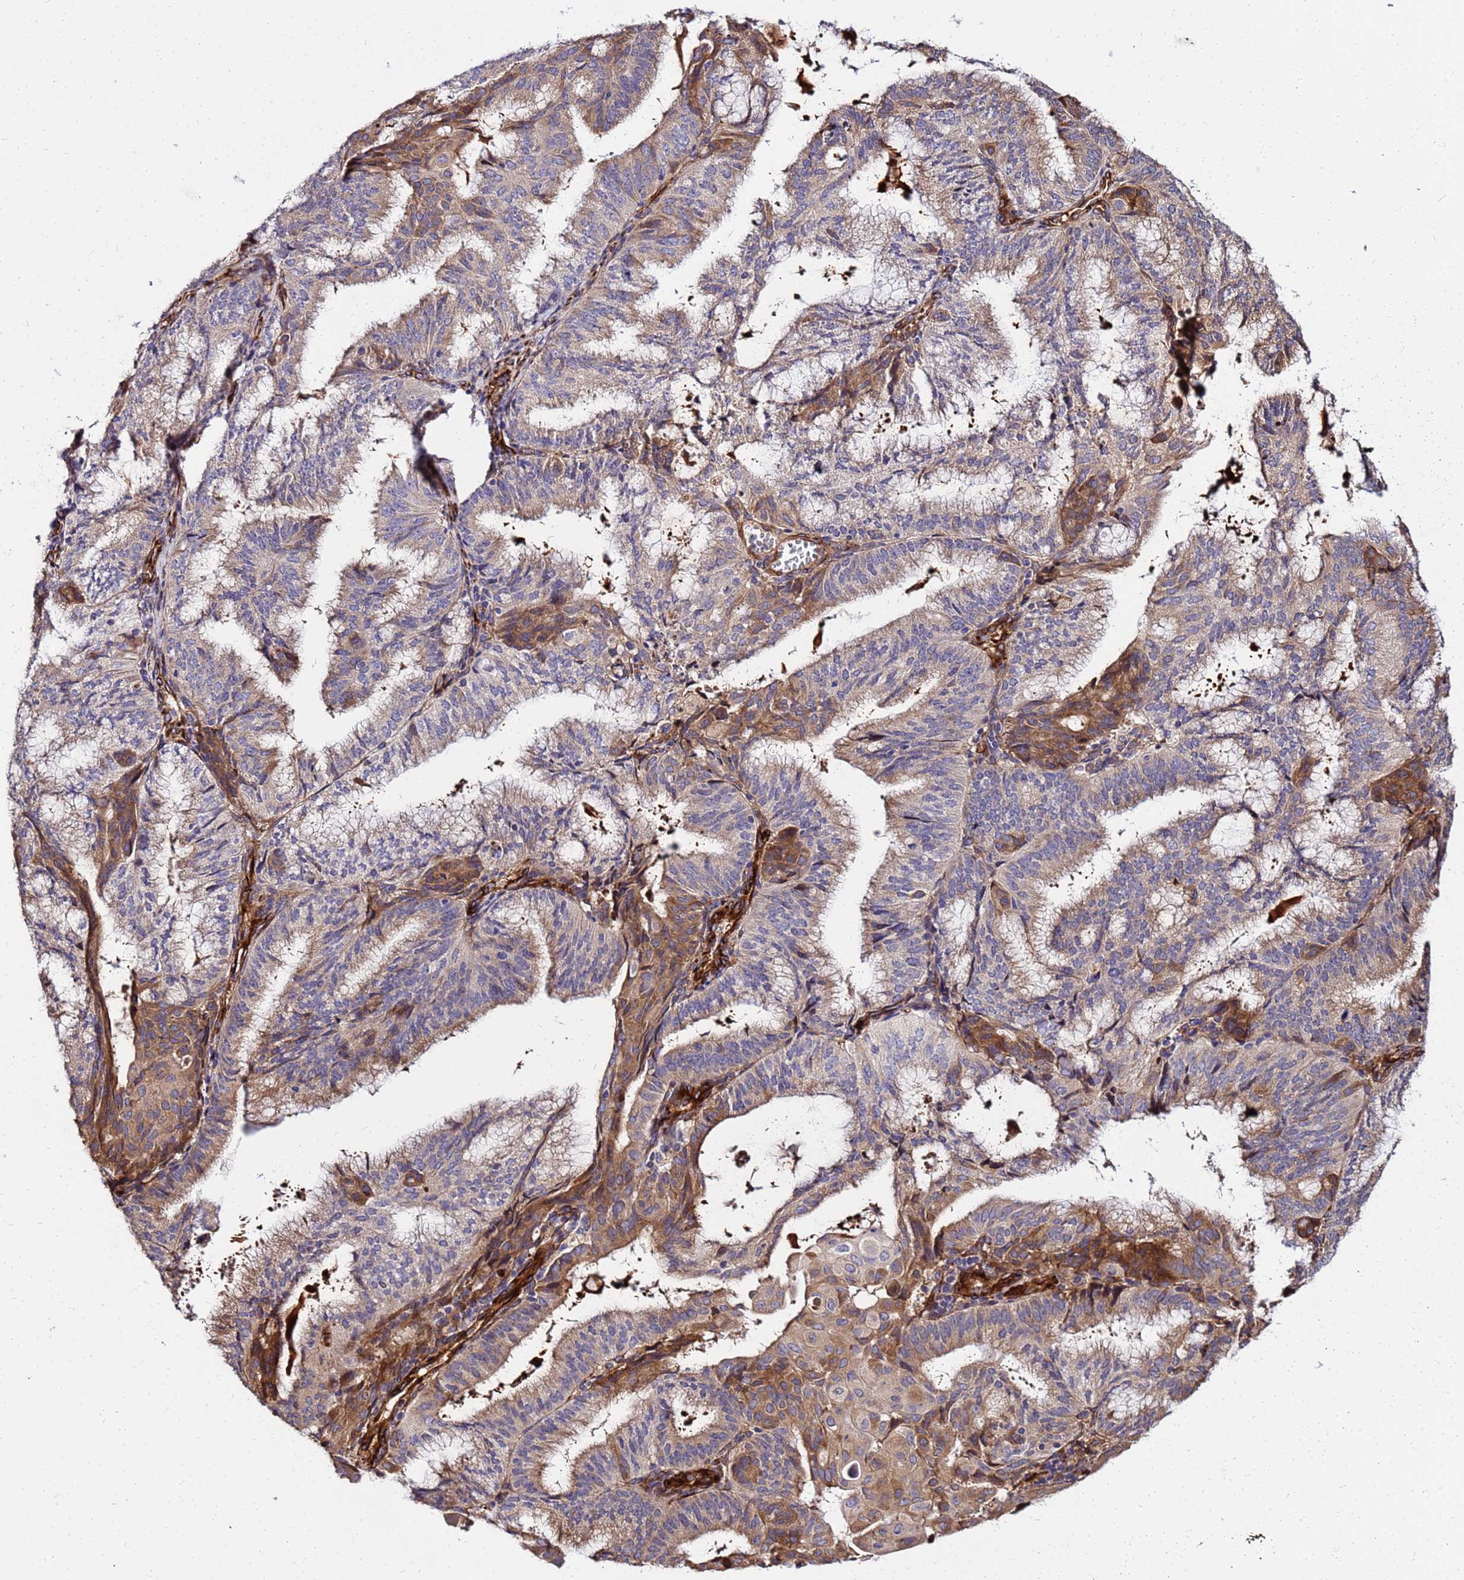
{"staining": {"intensity": "moderate", "quantity": ">75%", "location": "cytoplasmic/membranous"}, "tissue": "endometrial cancer", "cell_type": "Tumor cells", "image_type": "cancer", "snomed": [{"axis": "morphology", "description": "Adenocarcinoma, NOS"}, {"axis": "topography", "description": "Endometrium"}], "caption": "A brown stain labels moderate cytoplasmic/membranous staining of a protein in endometrial adenocarcinoma tumor cells. The staining was performed using DAB (3,3'-diaminobenzidine), with brown indicating positive protein expression. Nuclei are stained blue with hematoxylin.", "gene": "WWC2", "patient": {"sex": "female", "age": 49}}